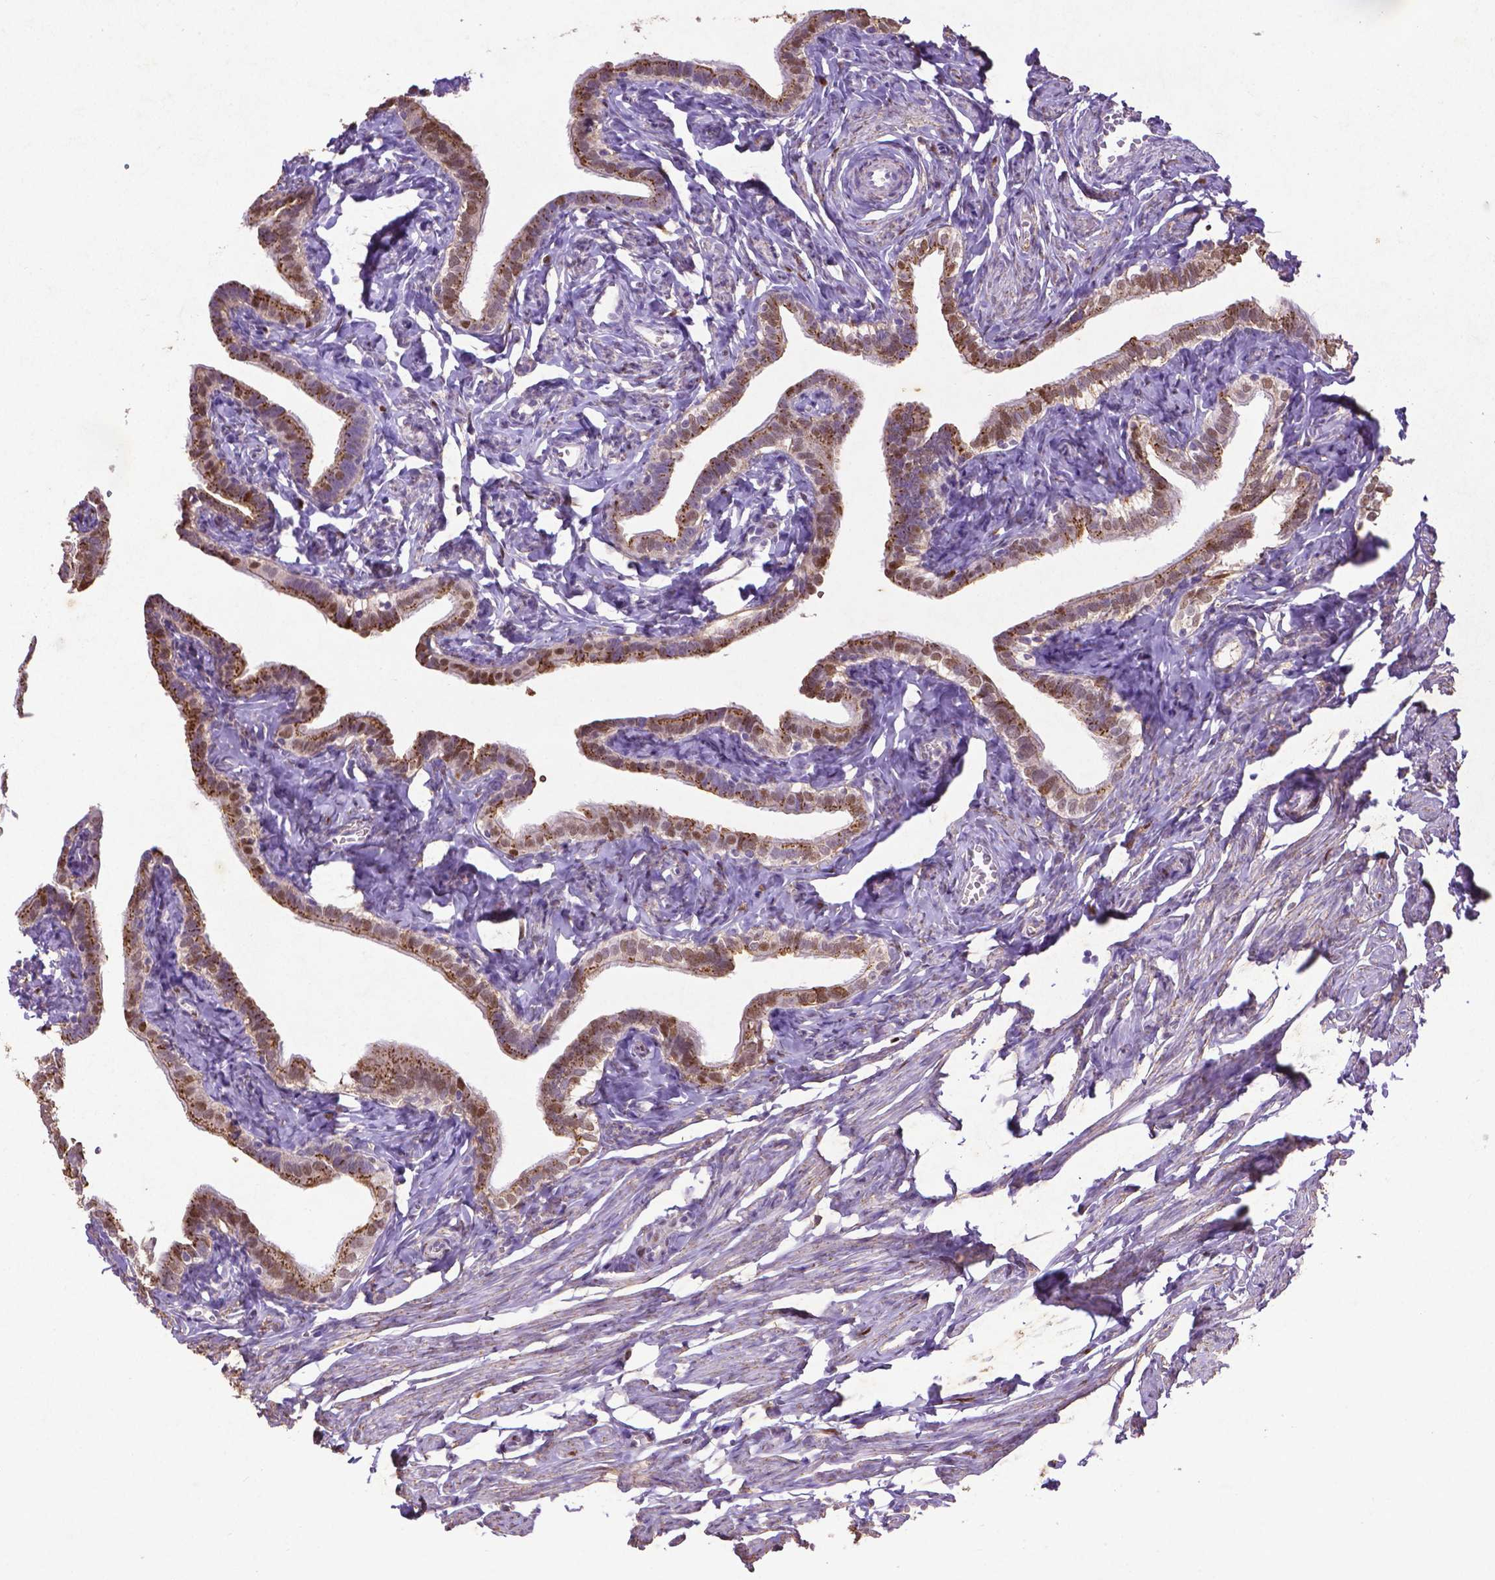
{"staining": {"intensity": "strong", "quantity": "25%-75%", "location": "nuclear"}, "tissue": "fallopian tube", "cell_type": "Glandular cells", "image_type": "normal", "snomed": [{"axis": "morphology", "description": "Normal tissue, NOS"}, {"axis": "topography", "description": "Fallopian tube"}], "caption": "There is high levels of strong nuclear expression in glandular cells of unremarkable fallopian tube, as demonstrated by immunohistochemical staining (brown color).", "gene": "CDKN1A", "patient": {"sex": "female", "age": 41}}